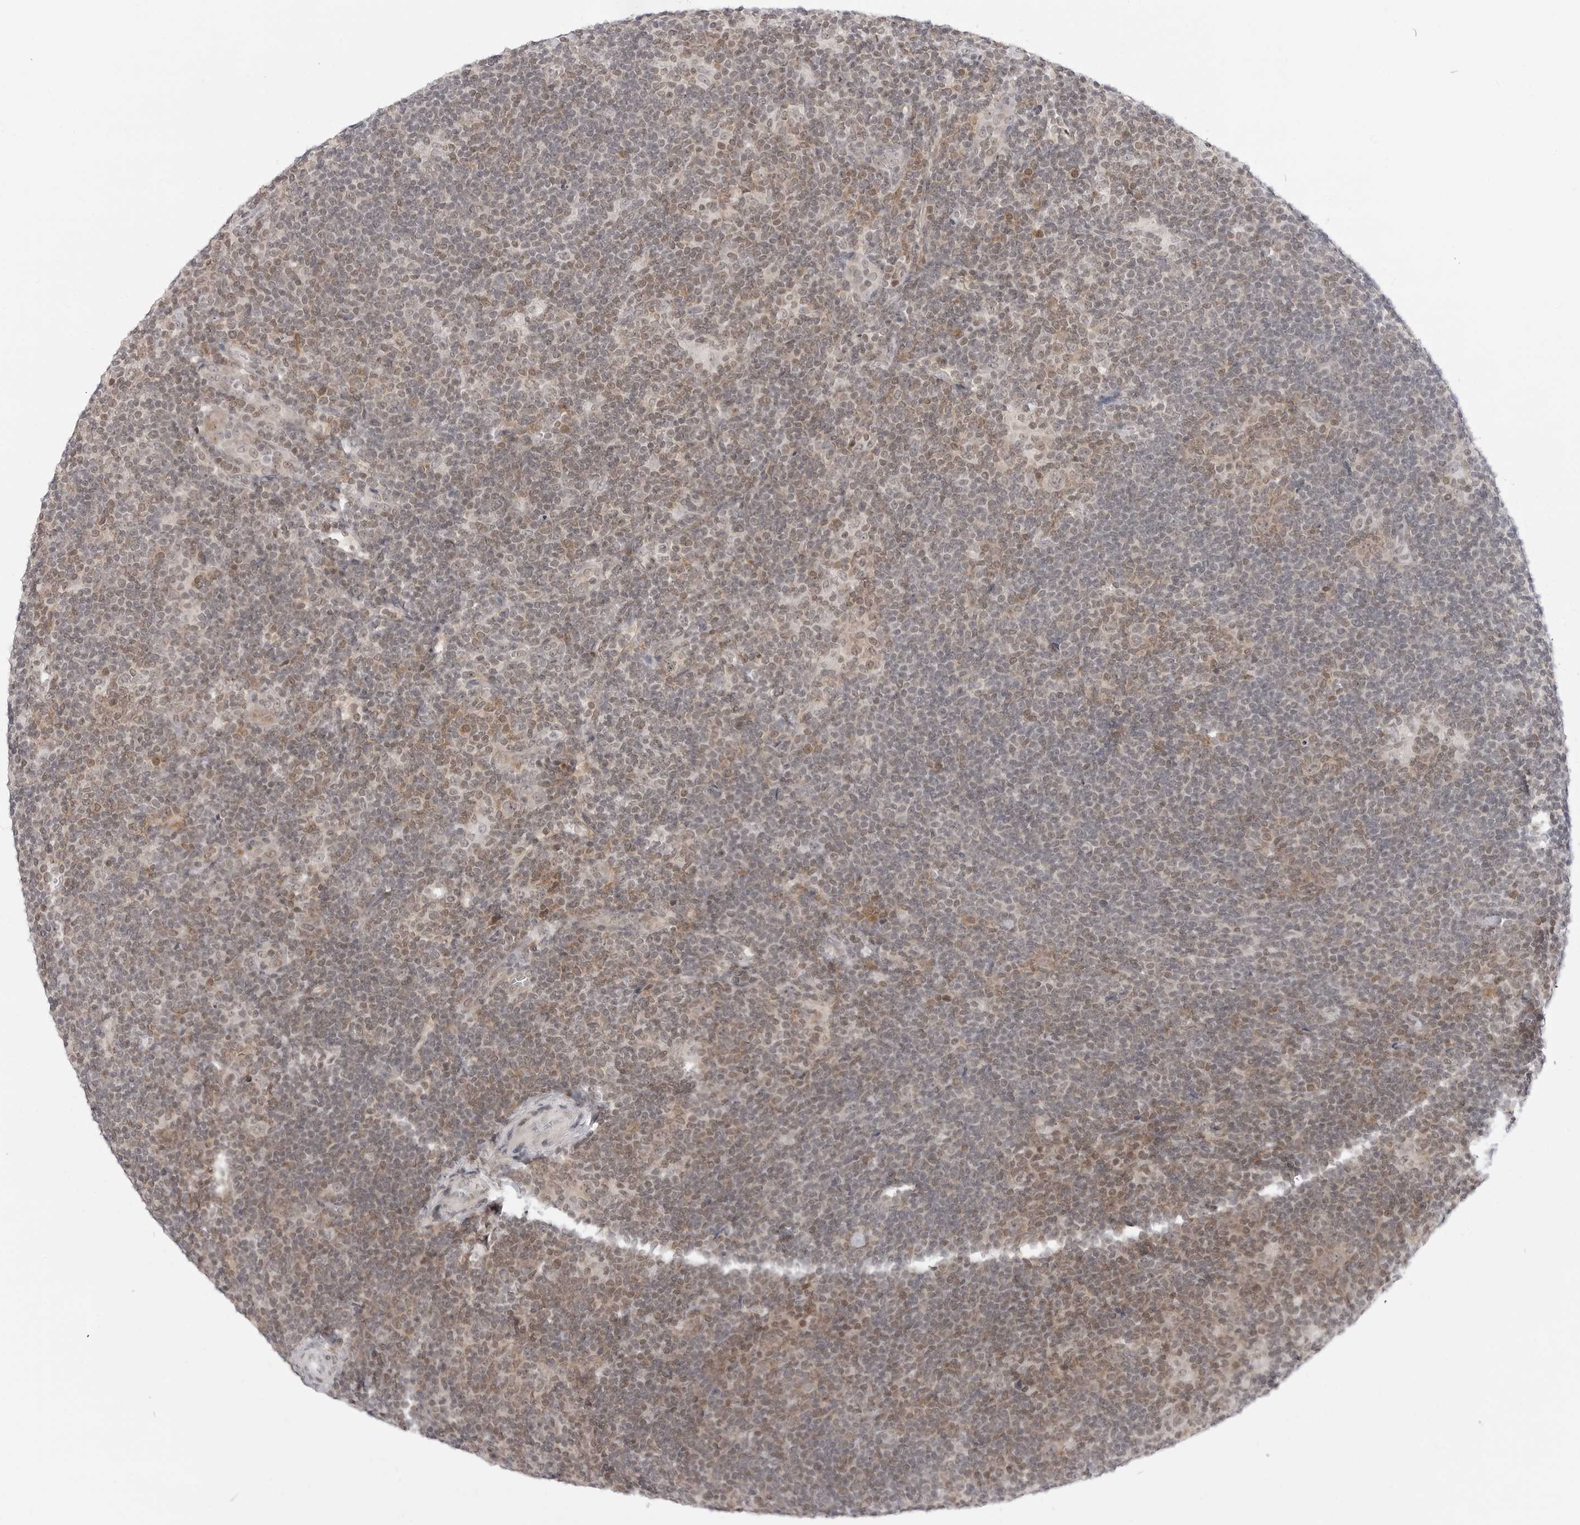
{"staining": {"intensity": "weak", "quantity": "25%-75%", "location": "cytoplasmic/membranous,nuclear"}, "tissue": "lymphoma", "cell_type": "Tumor cells", "image_type": "cancer", "snomed": [{"axis": "morphology", "description": "Hodgkin's disease, NOS"}, {"axis": "topography", "description": "Lymph node"}], "caption": "Lymphoma stained for a protein (brown) reveals weak cytoplasmic/membranous and nuclear positive positivity in approximately 25%-75% of tumor cells.", "gene": "PPP2R5C", "patient": {"sex": "female", "age": 57}}